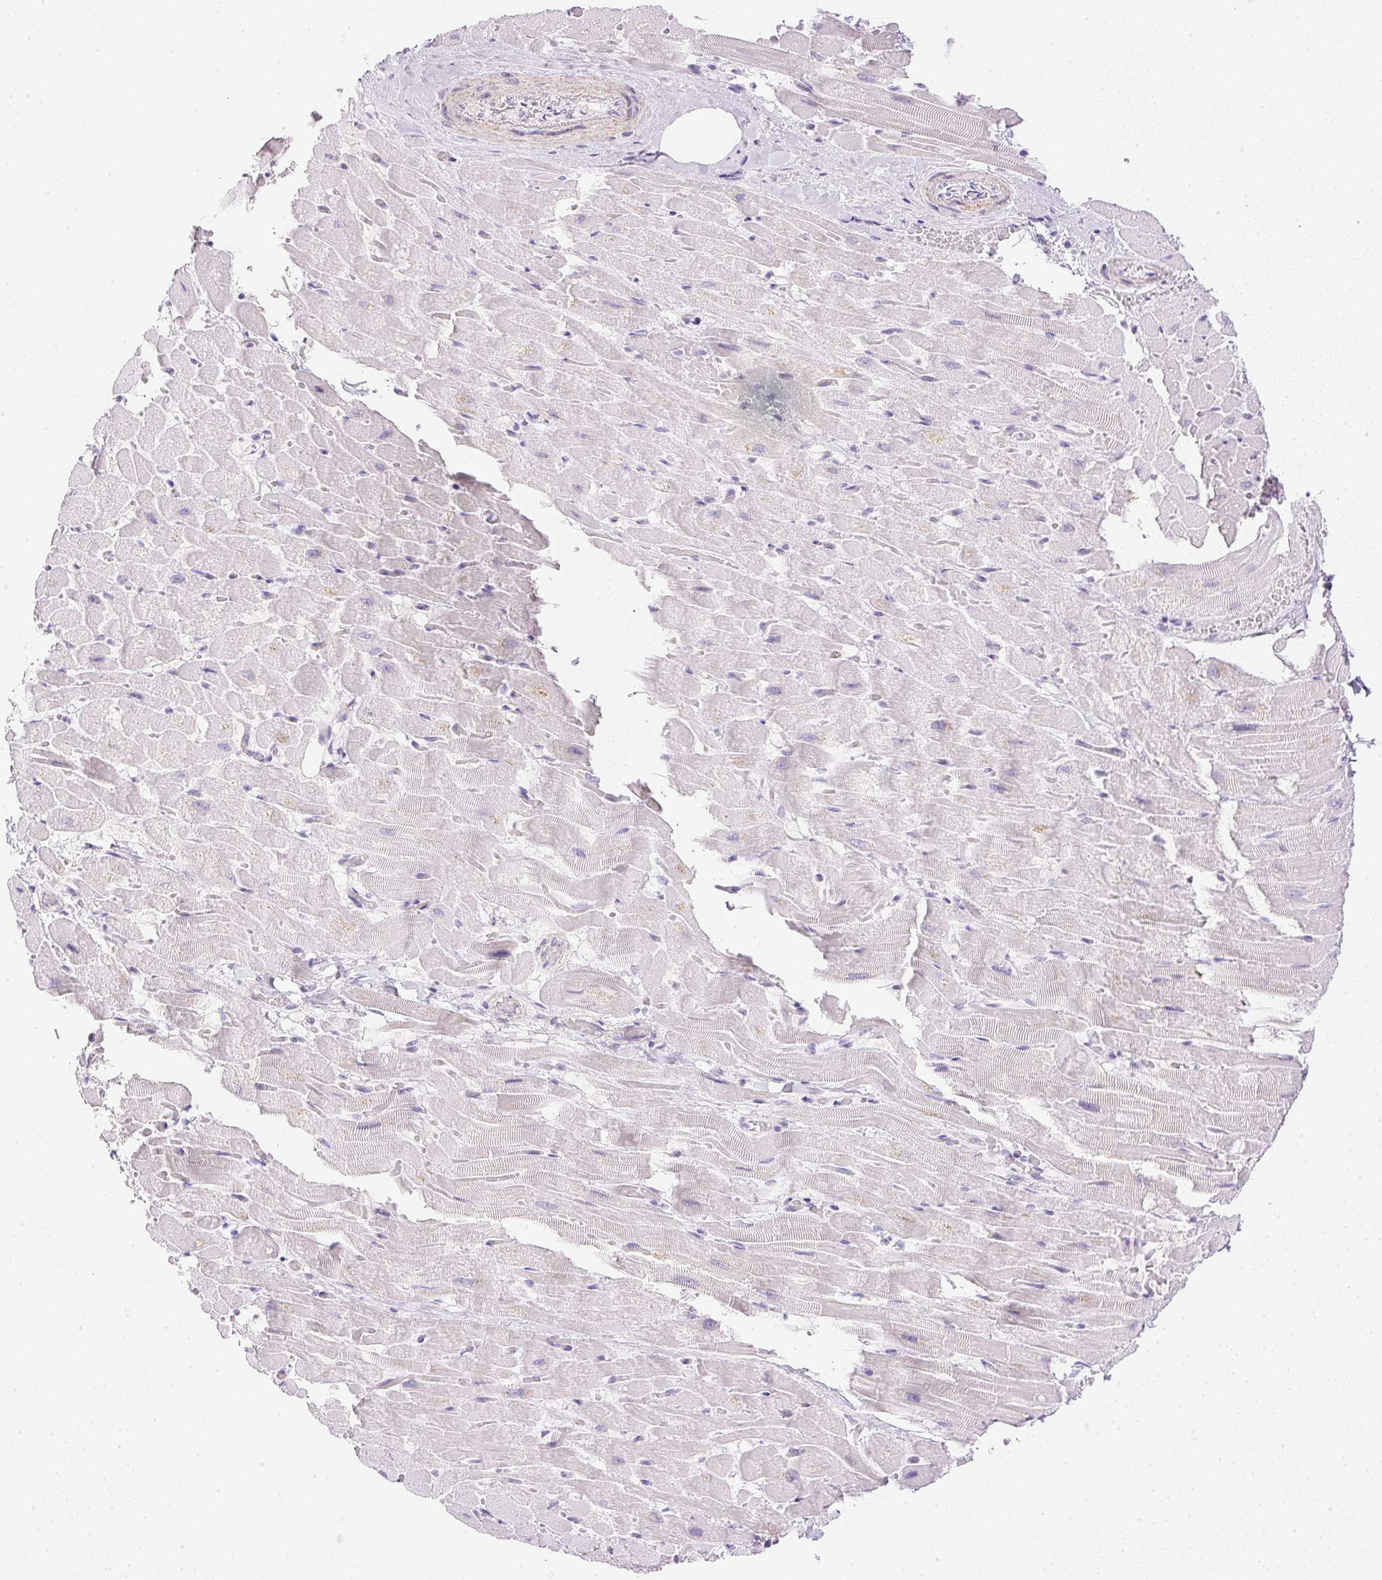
{"staining": {"intensity": "negative", "quantity": "none", "location": "none"}, "tissue": "heart muscle", "cell_type": "Cardiomyocytes", "image_type": "normal", "snomed": [{"axis": "morphology", "description": "Normal tissue, NOS"}, {"axis": "topography", "description": "Heart"}], "caption": "Immunohistochemistry image of unremarkable human heart muscle stained for a protein (brown), which exhibits no expression in cardiomyocytes. (DAB immunohistochemistry (IHC), high magnification).", "gene": "CTRL", "patient": {"sex": "male", "age": 37}}